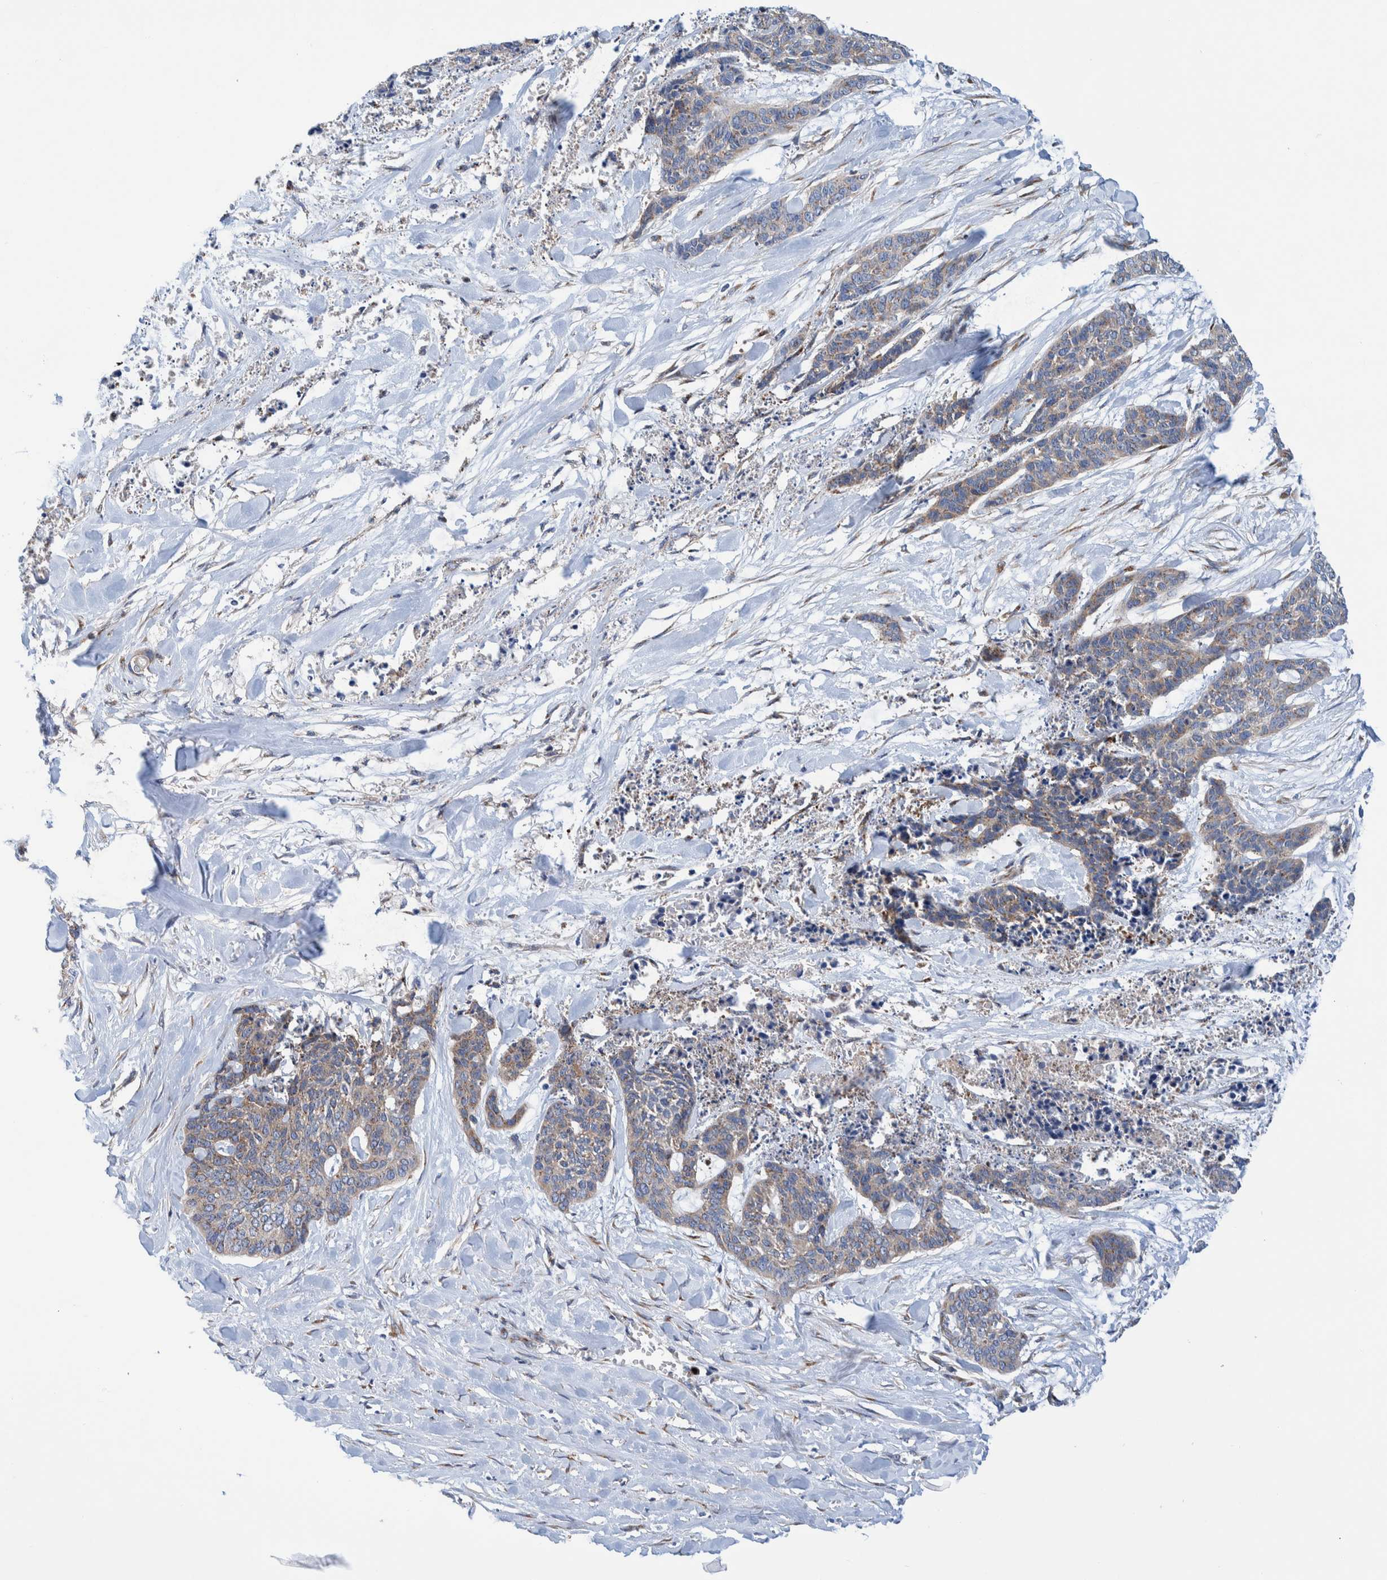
{"staining": {"intensity": "weak", "quantity": "<25%", "location": "cytoplasmic/membranous"}, "tissue": "skin cancer", "cell_type": "Tumor cells", "image_type": "cancer", "snomed": [{"axis": "morphology", "description": "Basal cell carcinoma"}, {"axis": "topography", "description": "Skin"}], "caption": "High magnification brightfield microscopy of skin basal cell carcinoma stained with DAB (brown) and counterstained with hematoxylin (blue): tumor cells show no significant expression.", "gene": "TRIM58", "patient": {"sex": "female", "age": 64}}